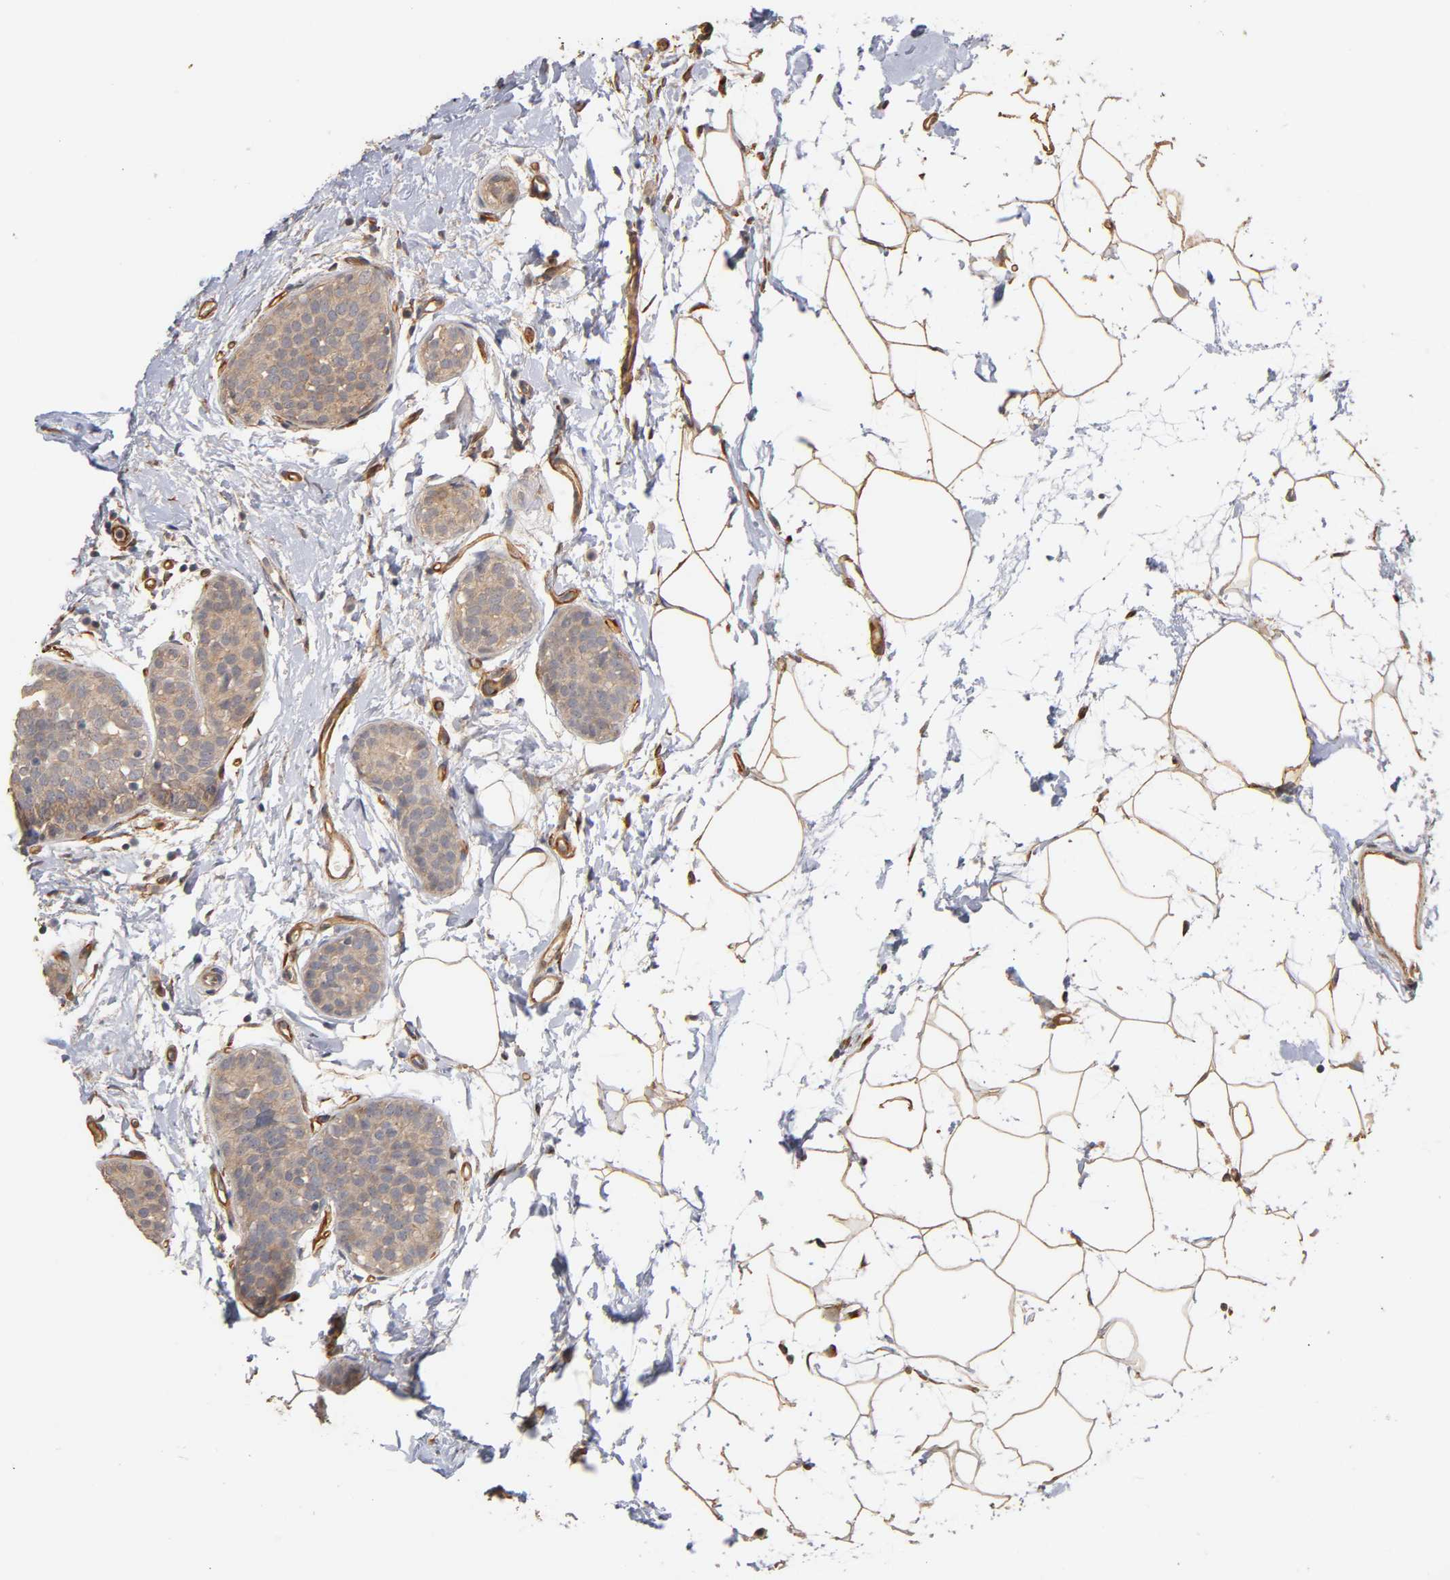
{"staining": {"intensity": "weak", "quantity": ">75%", "location": "cytoplasmic/membranous"}, "tissue": "breast cancer", "cell_type": "Tumor cells", "image_type": "cancer", "snomed": [{"axis": "morphology", "description": "Lobular carcinoma, in situ"}, {"axis": "morphology", "description": "Lobular carcinoma"}, {"axis": "topography", "description": "Breast"}], "caption": "Immunohistochemical staining of human lobular carcinoma in situ (breast) displays weak cytoplasmic/membranous protein positivity in about >75% of tumor cells. (Brightfield microscopy of DAB IHC at high magnification).", "gene": "LAMB1", "patient": {"sex": "female", "age": 41}}